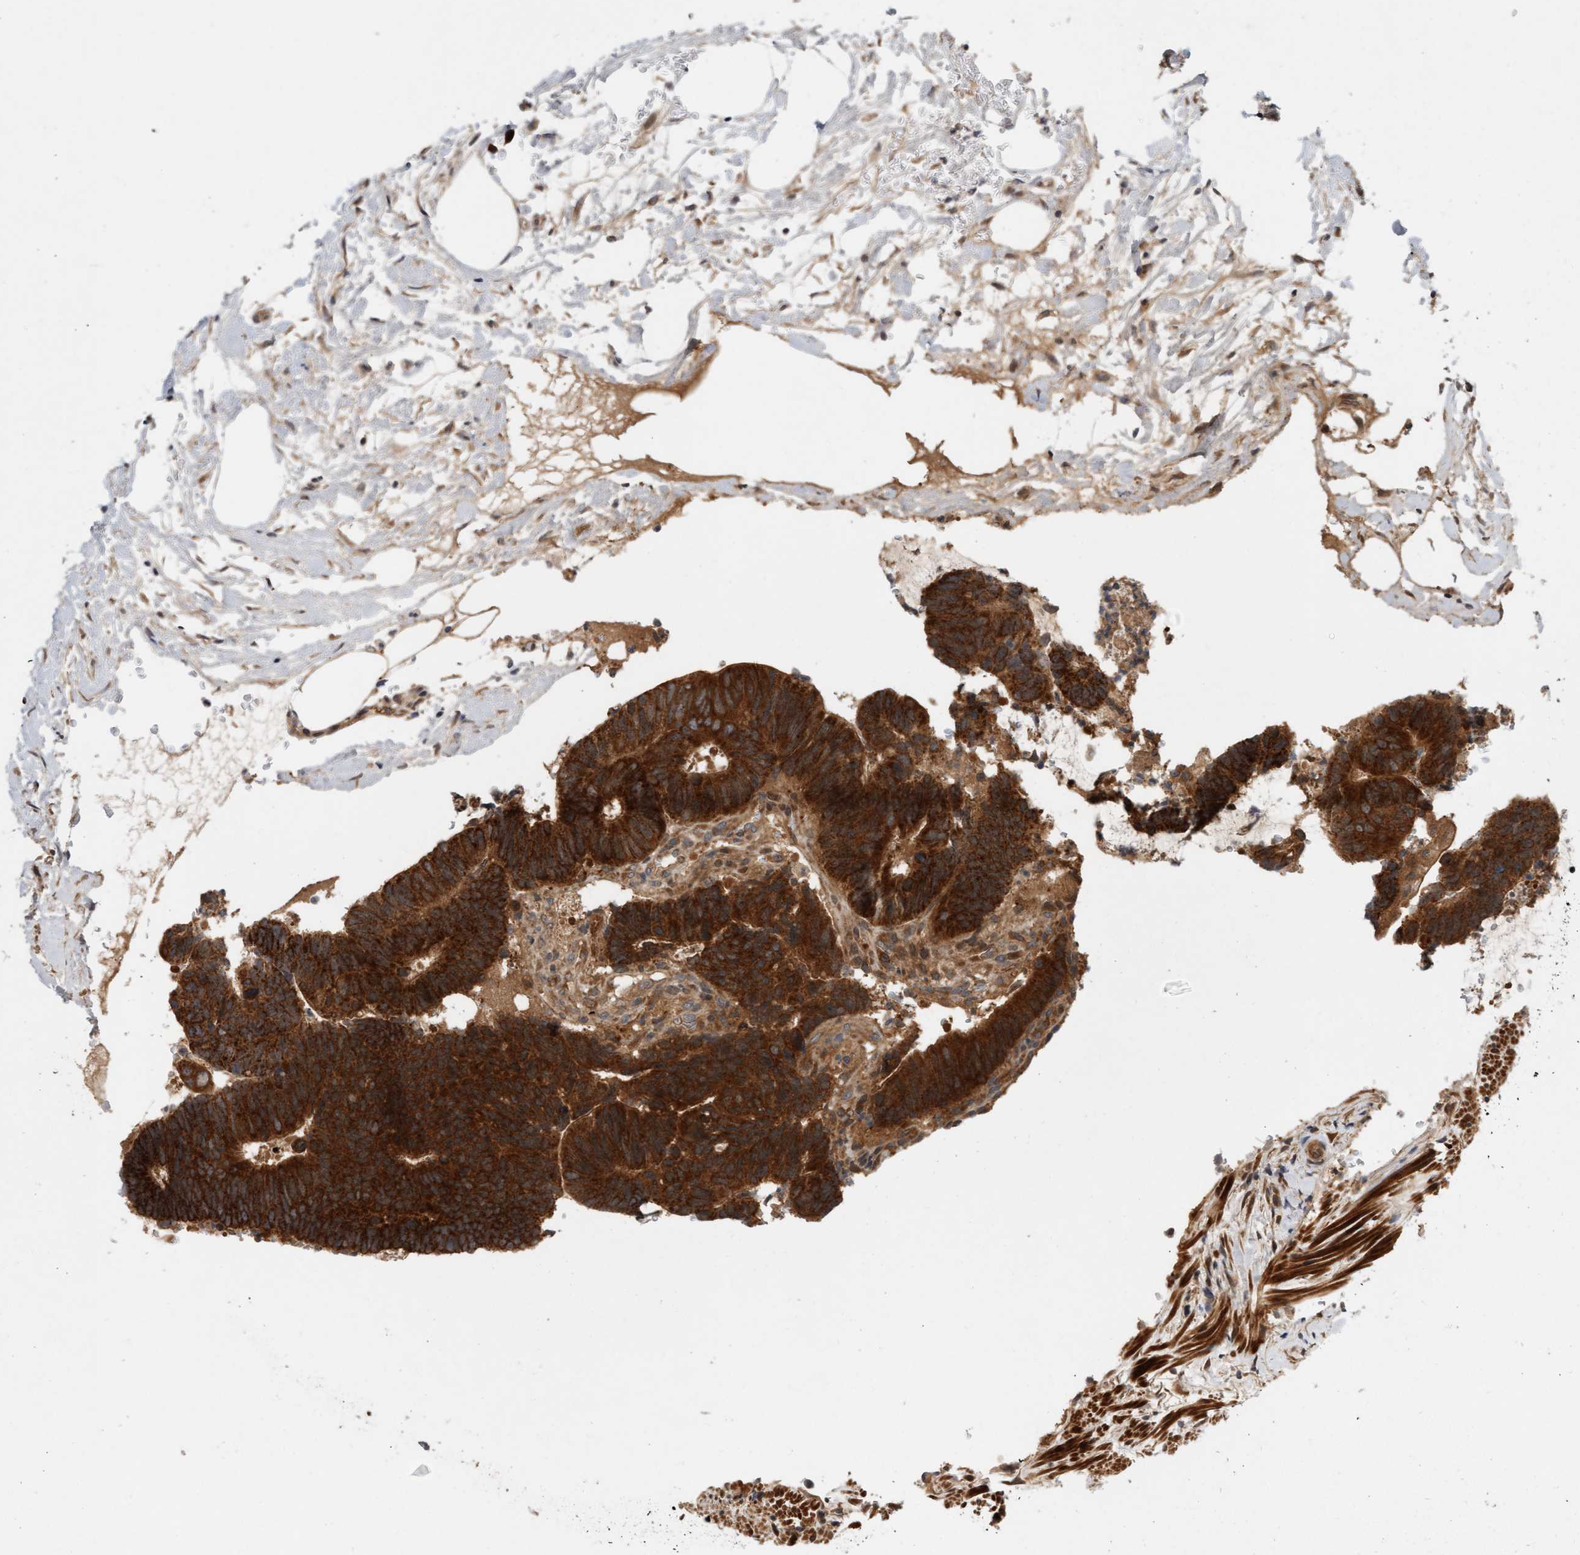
{"staining": {"intensity": "strong", "quantity": ">75%", "location": "cytoplasmic/membranous"}, "tissue": "colorectal cancer", "cell_type": "Tumor cells", "image_type": "cancer", "snomed": [{"axis": "morphology", "description": "Adenocarcinoma, NOS"}, {"axis": "topography", "description": "Colon"}], "caption": "Adenocarcinoma (colorectal) stained for a protein (brown) displays strong cytoplasmic/membranous positive positivity in approximately >75% of tumor cells.", "gene": "BAHCC1", "patient": {"sex": "male", "age": 56}}